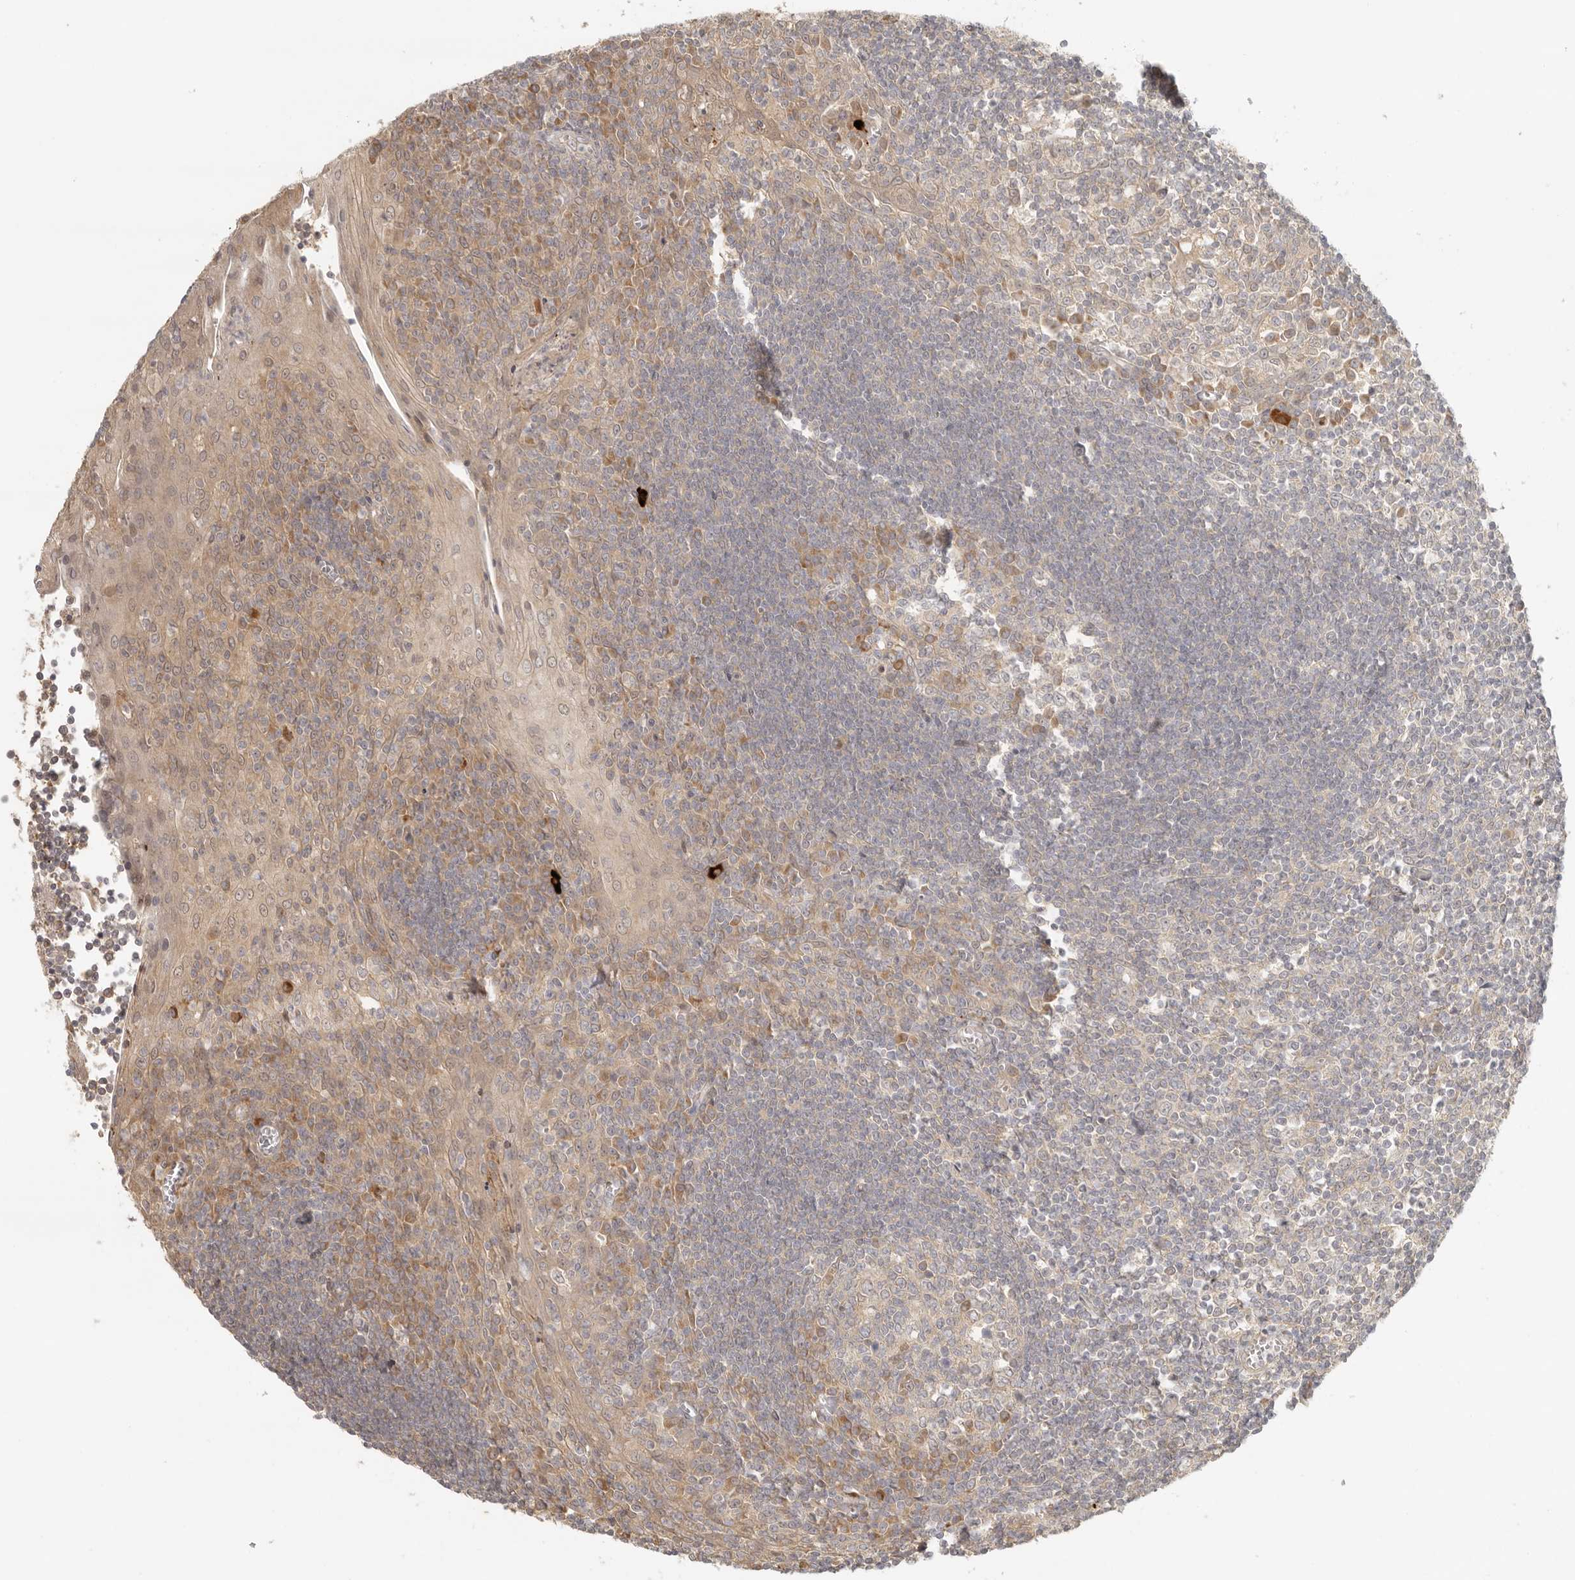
{"staining": {"intensity": "moderate", "quantity": "<25%", "location": "cytoplasmic/membranous"}, "tissue": "tonsil", "cell_type": "Germinal center cells", "image_type": "normal", "snomed": [{"axis": "morphology", "description": "Normal tissue, NOS"}, {"axis": "topography", "description": "Tonsil"}], "caption": "This micrograph reveals immunohistochemistry staining of normal tonsil, with low moderate cytoplasmic/membranous staining in about <25% of germinal center cells.", "gene": "AHDC1", "patient": {"sex": "male", "age": 27}}